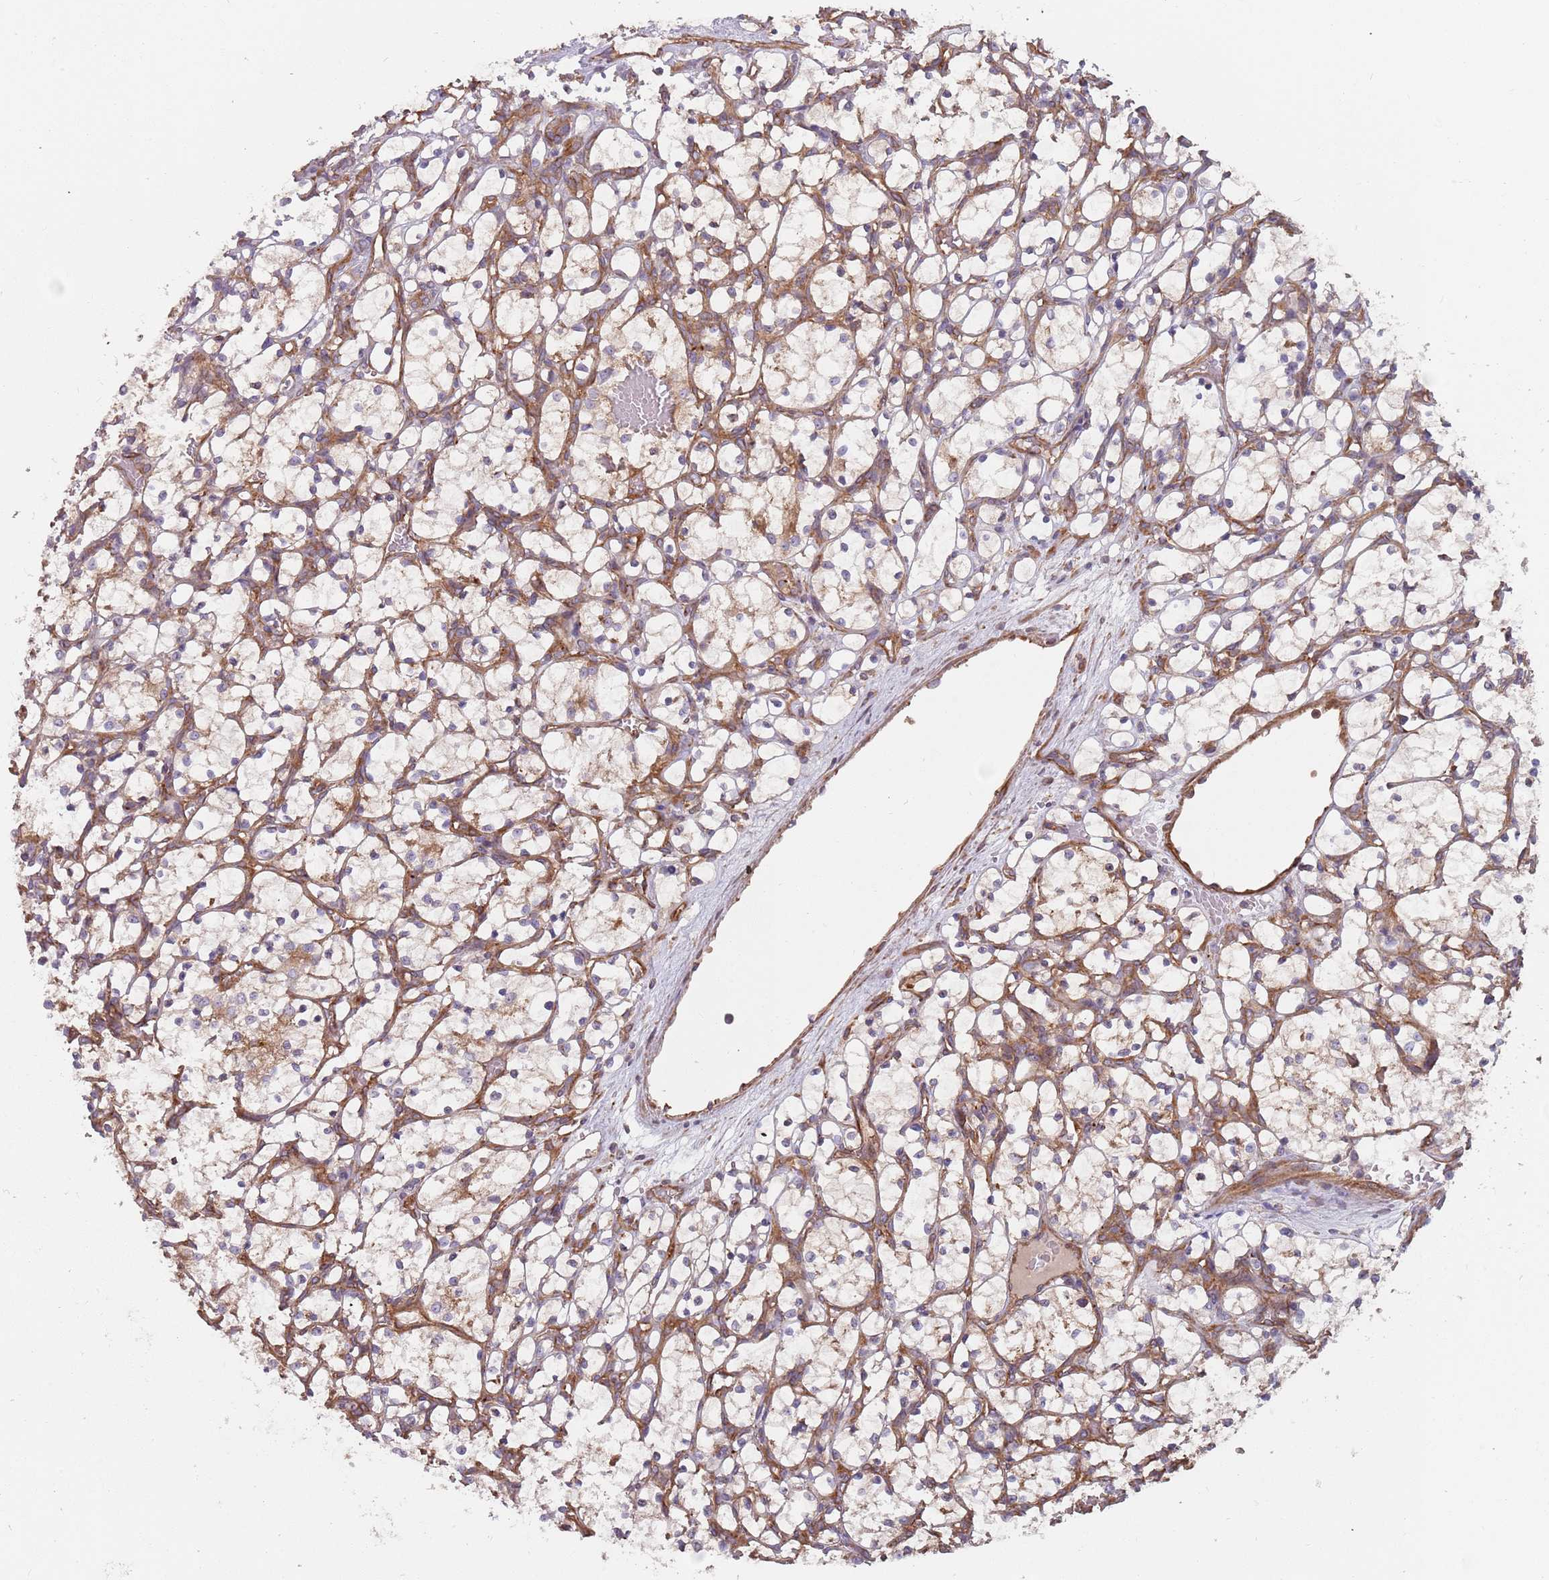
{"staining": {"intensity": "weak", "quantity": "<25%", "location": "cytoplasmic/membranous"}, "tissue": "renal cancer", "cell_type": "Tumor cells", "image_type": "cancer", "snomed": [{"axis": "morphology", "description": "Adenocarcinoma, NOS"}, {"axis": "topography", "description": "Kidney"}], "caption": "A high-resolution histopathology image shows immunohistochemistry staining of renal adenocarcinoma, which reveals no significant positivity in tumor cells. (DAB (3,3'-diaminobenzidine) immunohistochemistry visualized using brightfield microscopy, high magnification).", "gene": "SPDL1", "patient": {"sex": "female", "age": 69}}